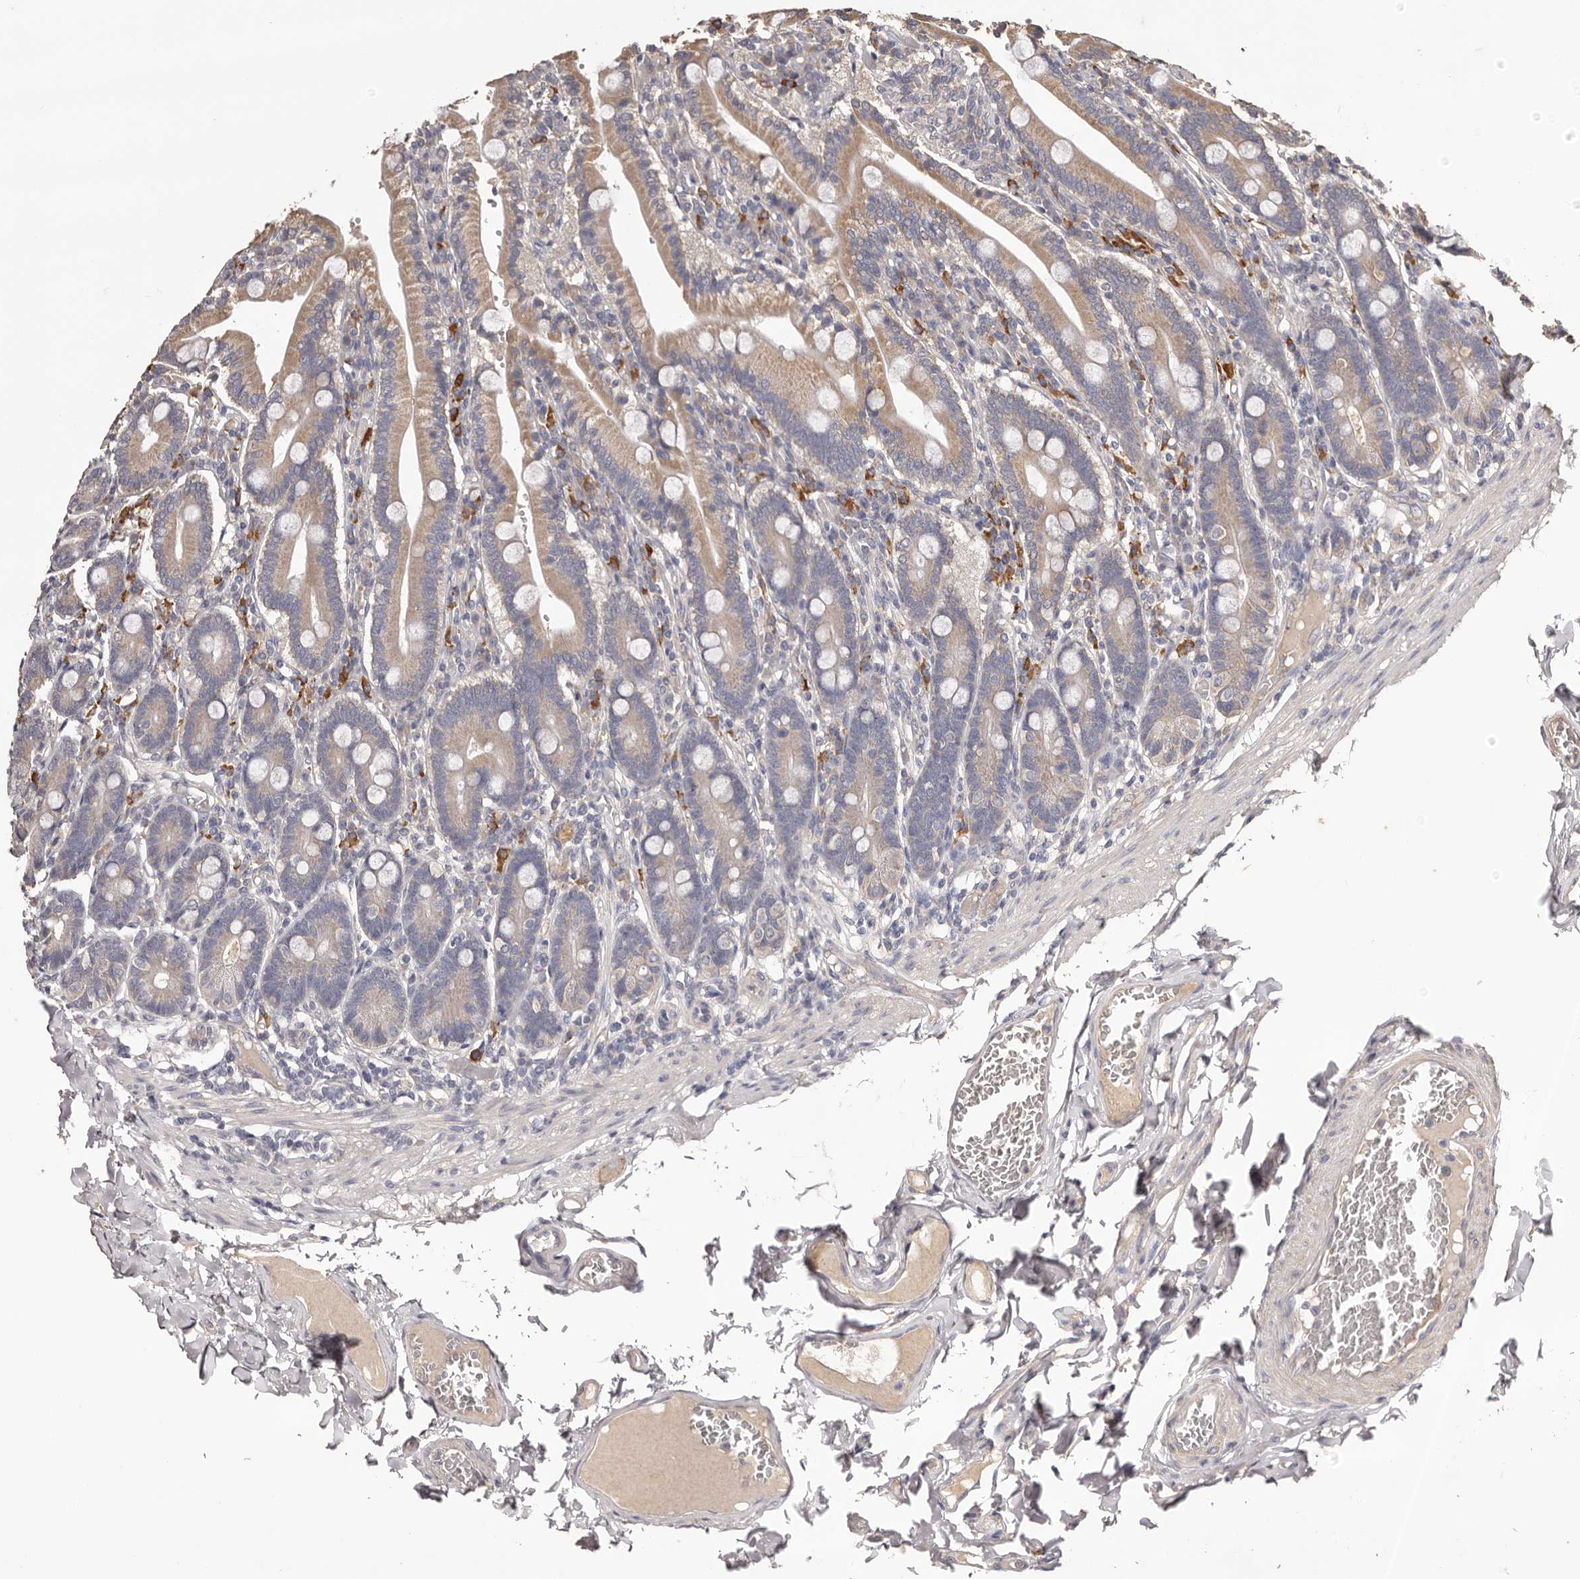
{"staining": {"intensity": "moderate", "quantity": ">75%", "location": "cytoplasmic/membranous"}, "tissue": "duodenum", "cell_type": "Glandular cells", "image_type": "normal", "snomed": [{"axis": "morphology", "description": "Normal tissue, NOS"}, {"axis": "topography", "description": "Duodenum"}], "caption": "Immunohistochemistry micrograph of benign duodenum: duodenum stained using immunohistochemistry reveals medium levels of moderate protein expression localized specifically in the cytoplasmic/membranous of glandular cells, appearing as a cytoplasmic/membranous brown color.", "gene": "ETNK1", "patient": {"sex": "female", "age": 62}}